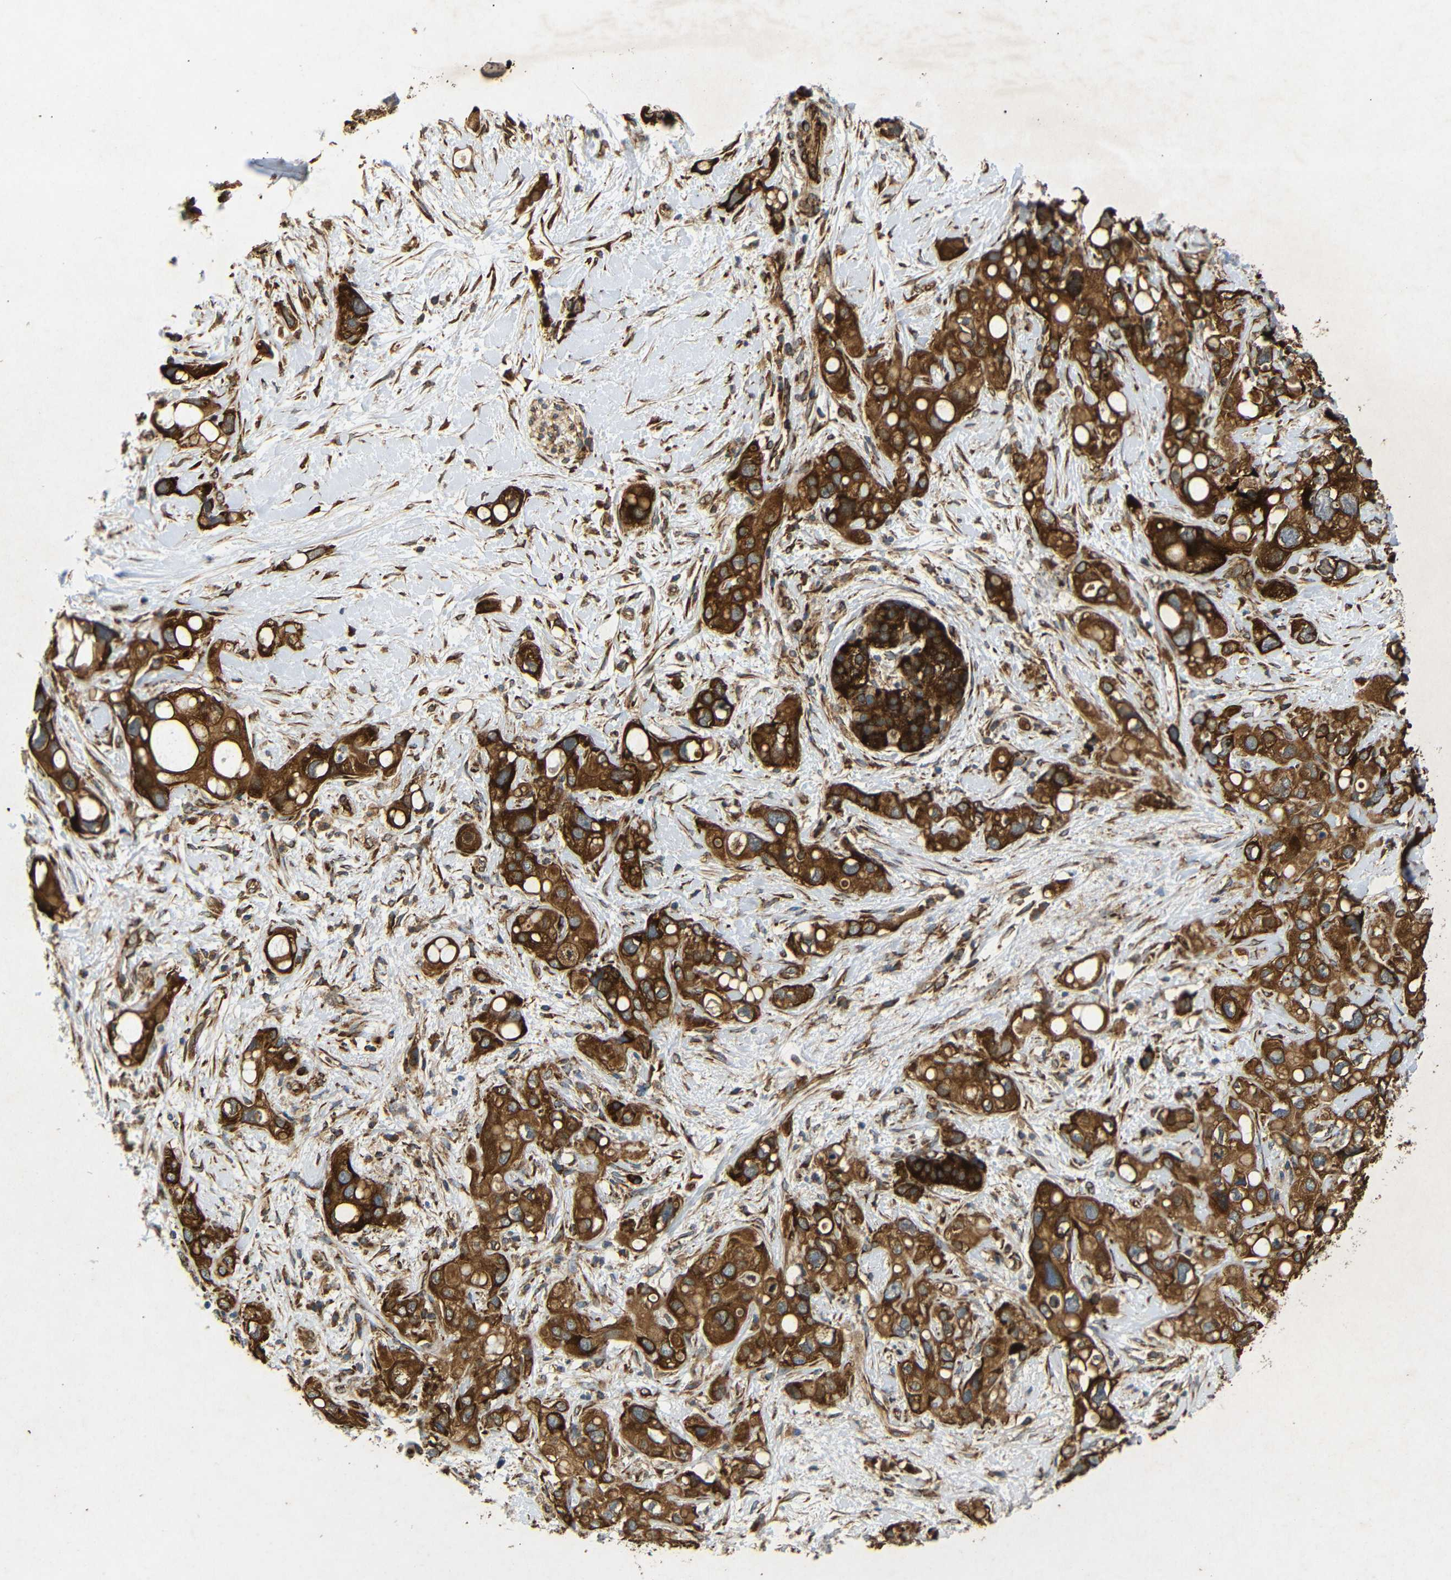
{"staining": {"intensity": "strong", "quantity": ">75%", "location": "cytoplasmic/membranous"}, "tissue": "pancreatic cancer", "cell_type": "Tumor cells", "image_type": "cancer", "snomed": [{"axis": "morphology", "description": "Adenocarcinoma, NOS"}, {"axis": "topography", "description": "Pancreas"}], "caption": "A brown stain highlights strong cytoplasmic/membranous staining of a protein in human adenocarcinoma (pancreatic) tumor cells. (Brightfield microscopy of DAB IHC at high magnification).", "gene": "BTF3", "patient": {"sex": "female", "age": 56}}